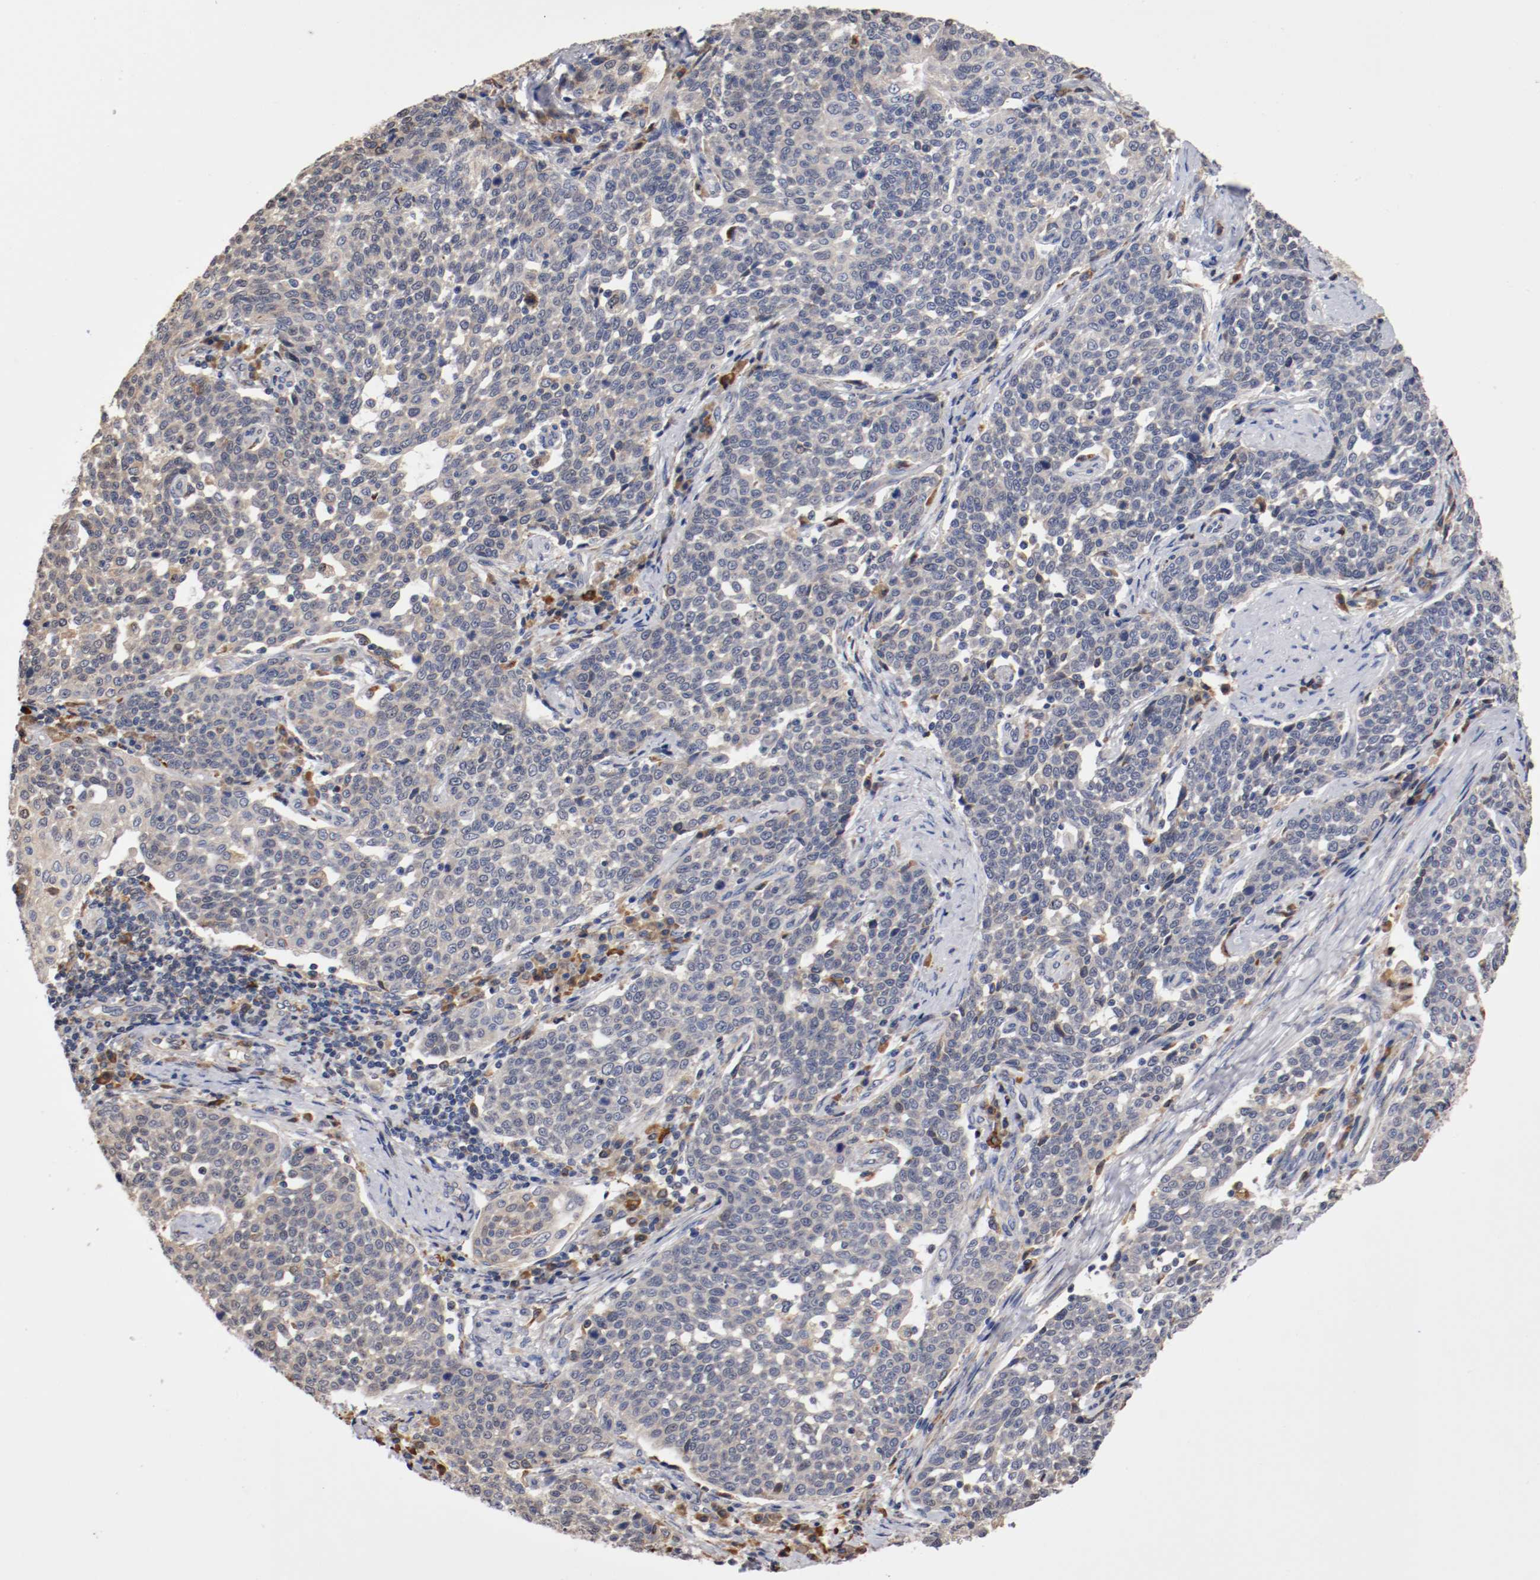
{"staining": {"intensity": "negative", "quantity": "none", "location": "none"}, "tissue": "cervical cancer", "cell_type": "Tumor cells", "image_type": "cancer", "snomed": [{"axis": "morphology", "description": "Squamous cell carcinoma, NOS"}, {"axis": "topography", "description": "Cervix"}], "caption": "Tumor cells are negative for brown protein staining in cervical cancer.", "gene": "TNFSF13", "patient": {"sex": "female", "age": 34}}